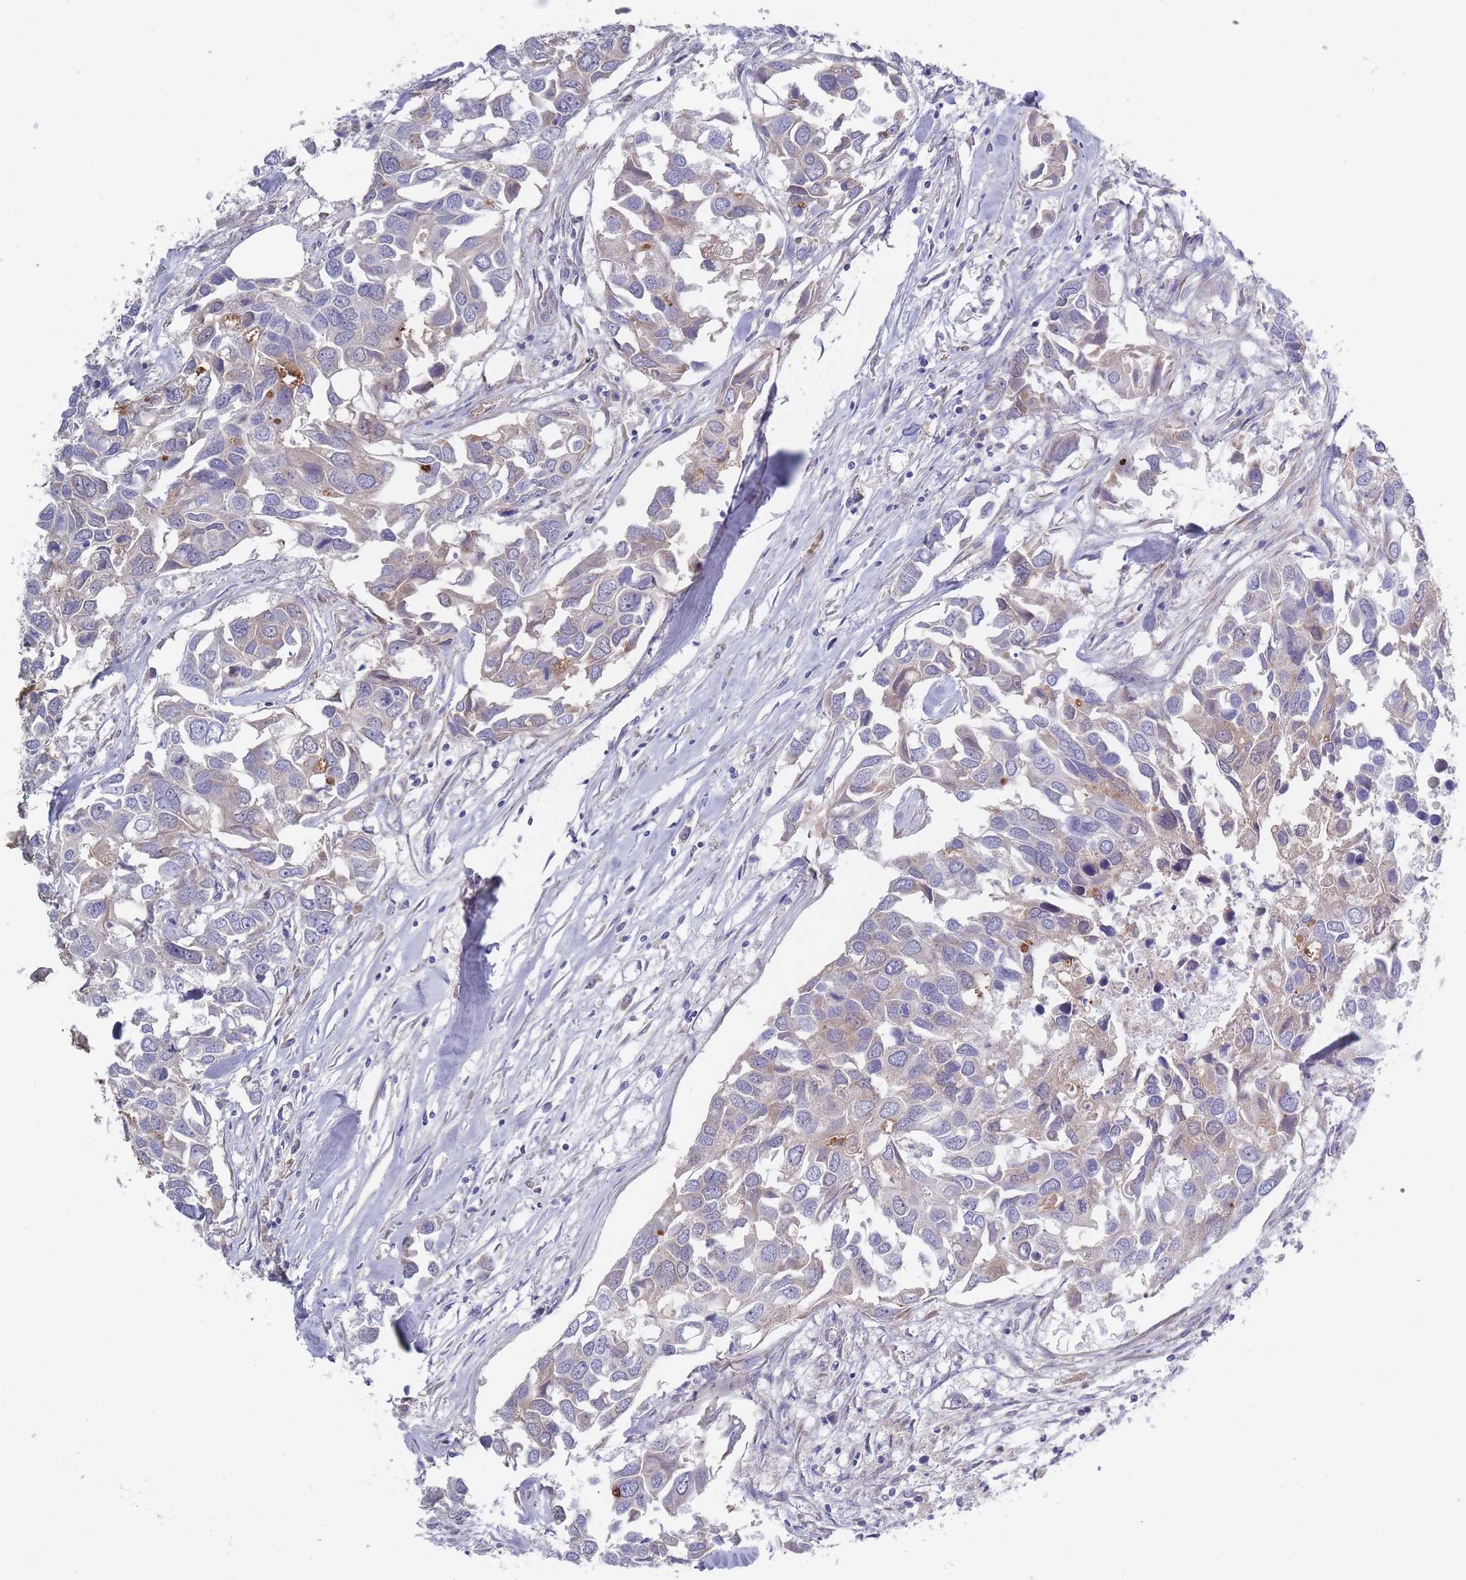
{"staining": {"intensity": "negative", "quantity": "none", "location": "none"}, "tissue": "breast cancer", "cell_type": "Tumor cells", "image_type": "cancer", "snomed": [{"axis": "morphology", "description": "Duct carcinoma"}, {"axis": "topography", "description": "Breast"}], "caption": "Protein analysis of intraductal carcinoma (breast) reveals no significant expression in tumor cells.", "gene": "PIGU", "patient": {"sex": "female", "age": 83}}